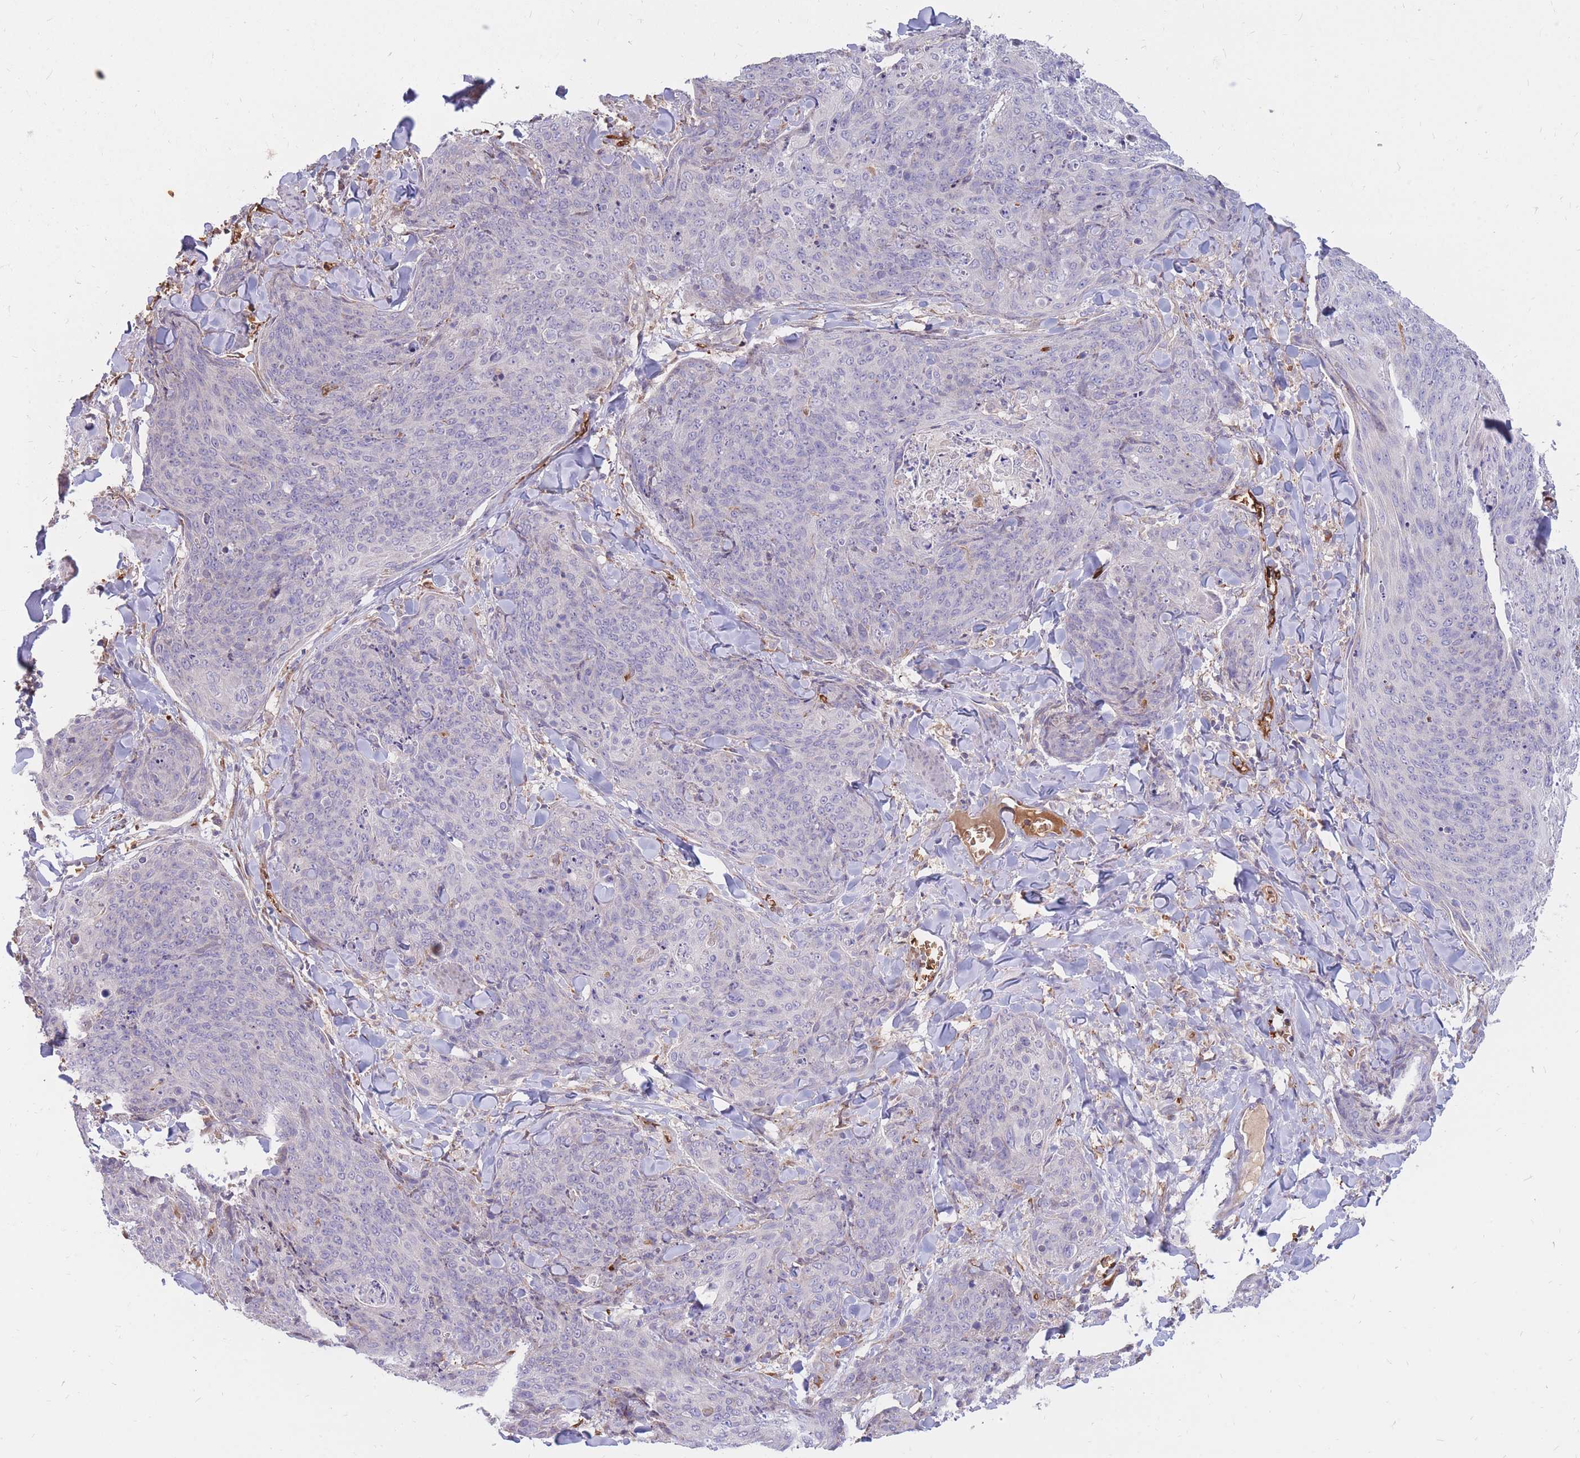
{"staining": {"intensity": "negative", "quantity": "none", "location": "none"}, "tissue": "skin cancer", "cell_type": "Tumor cells", "image_type": "cancer", "snomed": [{"axis": "morphology", "description": "Squamous cell carcinoma, NOS"}, {"axis": "topography", "description": "Skin"}, {"axis": "topography", "description": "Vulva"}], "caption": "DAB (3,3'-diaminobenzidine) immunohistochemical staining of skin cancer reveals no significant staining in tumor cells. (DAB immunohistochemistry visualized using brightfield microscopy, high magnification).", "gene": "ATP10D", "patient": {"sex": "female", "age": 85}}